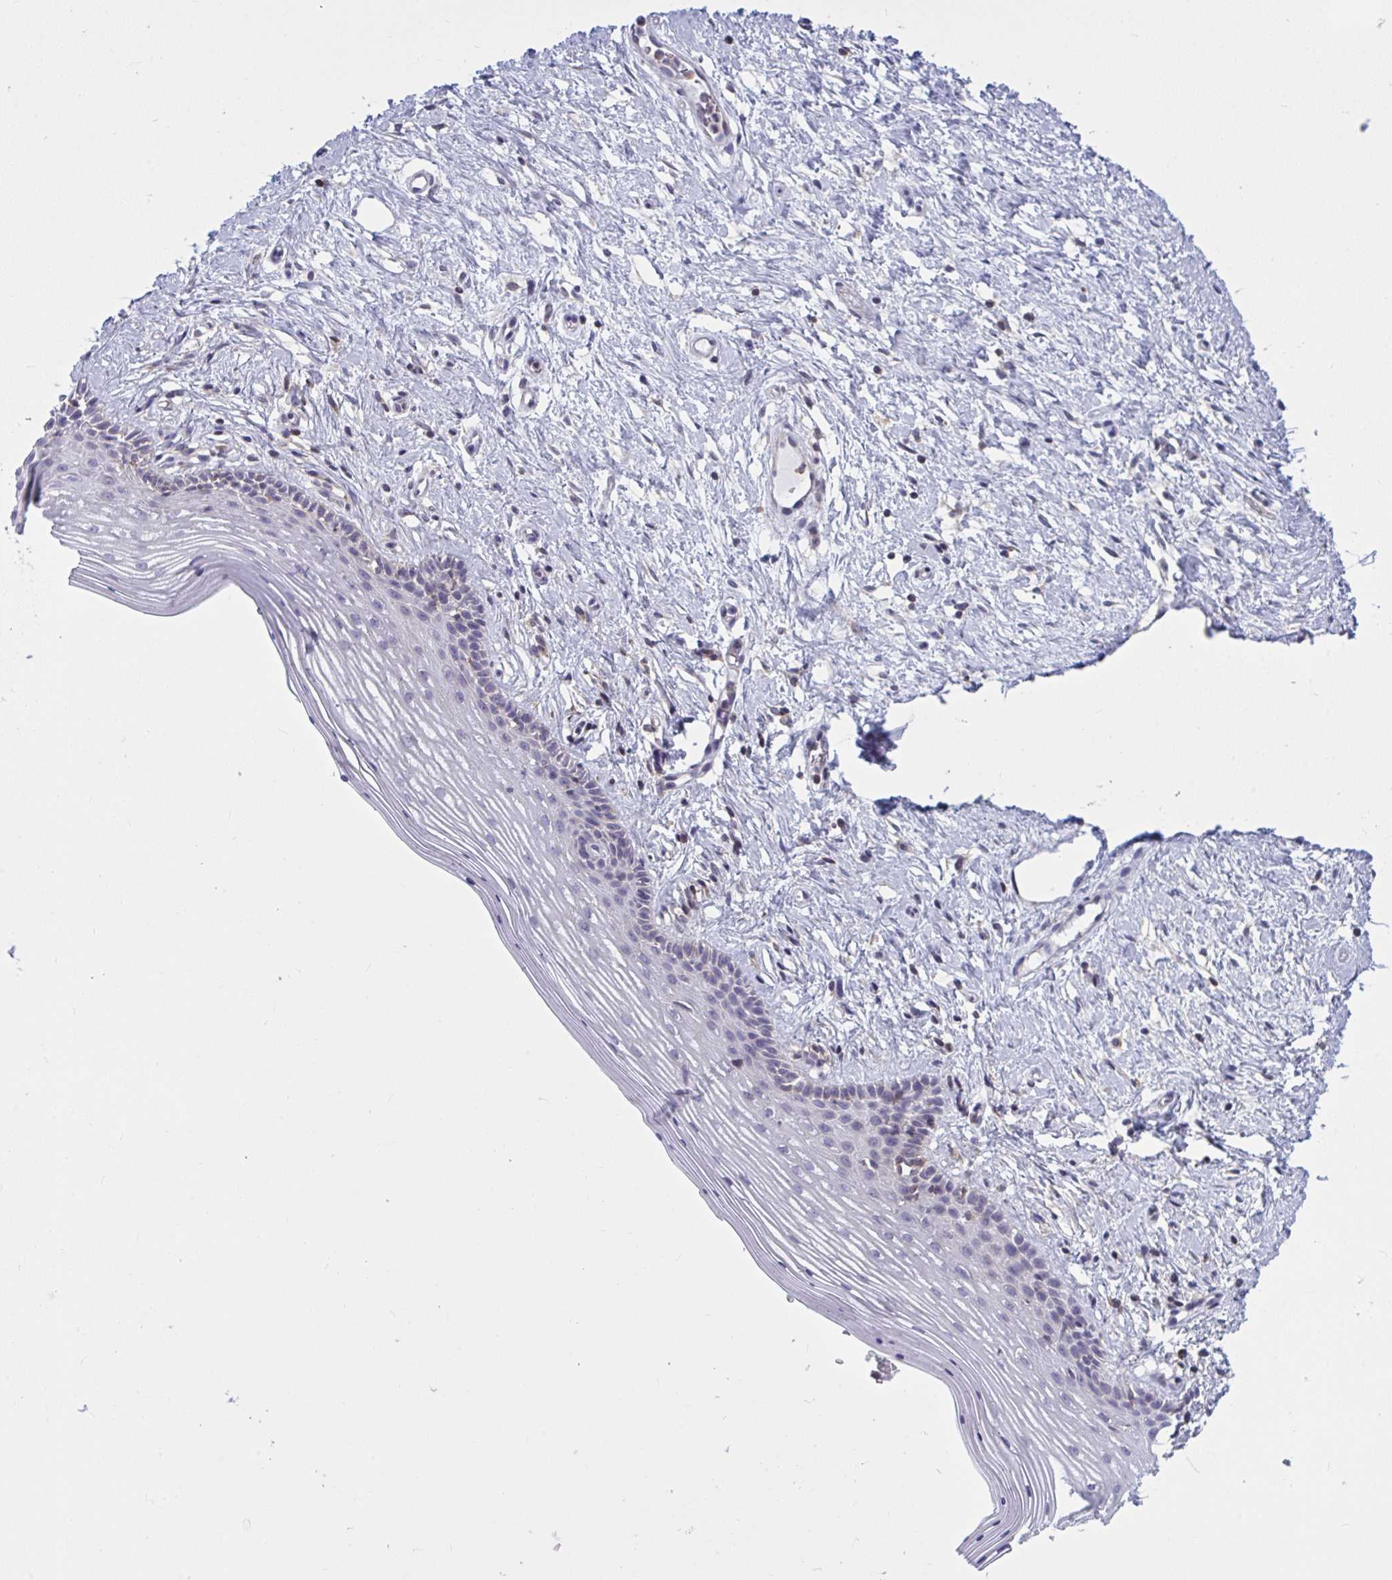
{"staining": {"intensity": "negative", "quantity": "none", "location": "none"}, "tissue": "vagina", "cell_type": "Squamous epithelial cells", "image_type": "normal", "snomed": [{"axis": "morphology", "description": "Normal tissue, NOS"}, {"axis": "topography", "description": "Vagina"}], "caption": "Immunohistochemical staining of benign vagina demonstrates no significant staining in squamous epithelial cells. (DAB (3,3'-diaminobenzidine) IHC, high magnification).", "gene": "TANK", "patient": {"sex": "female", "age": 42}}